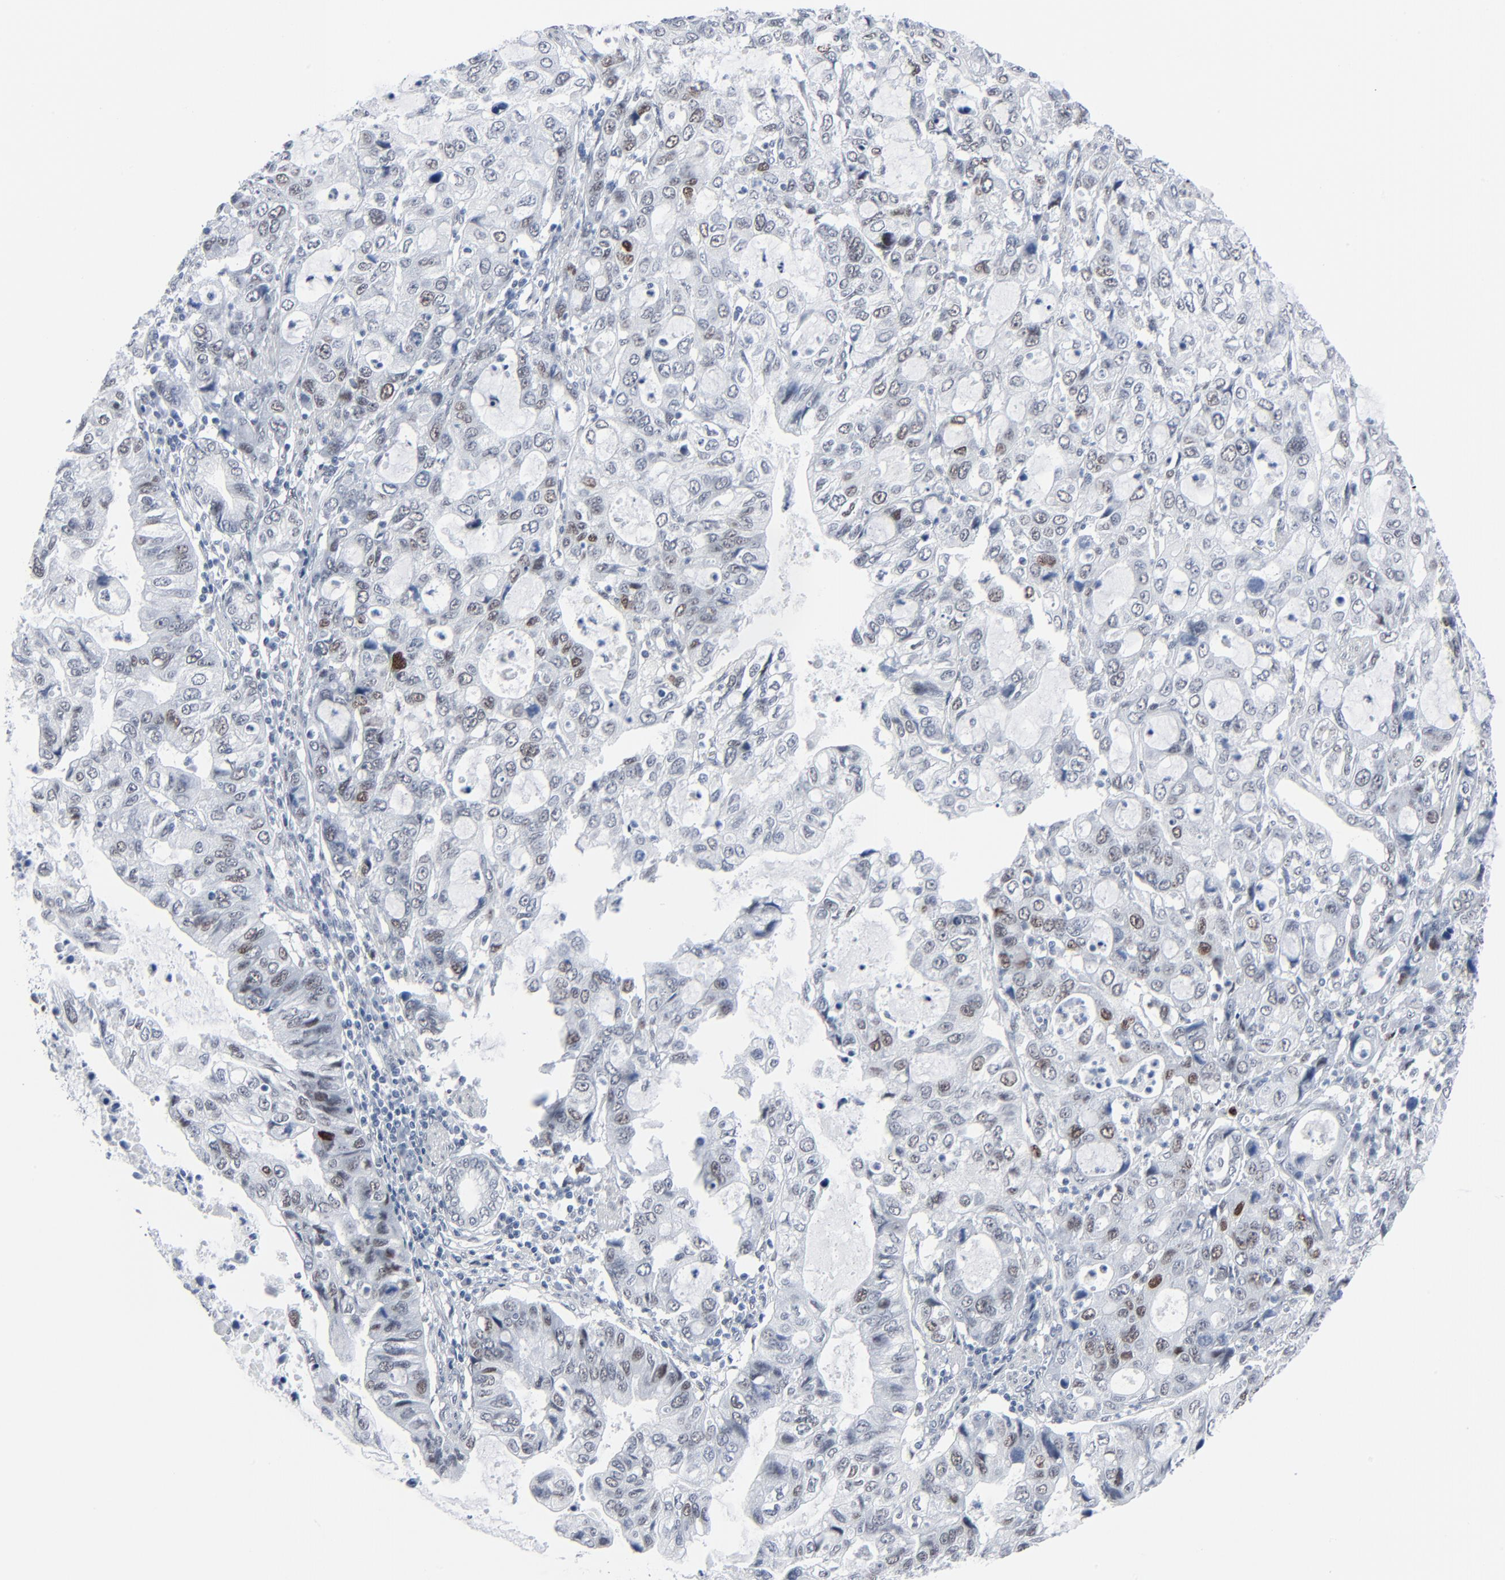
{"staining": {"intensity": "weak", "quantity": "25%-75%", "location": "nuclear"}, "tissue": "stomach cancer", "cell_type": "Tumor cells", "image_type": "cancer", "snomed": [{"axis": "morphology", "description": "Adenocarcinoma, NOS"}, {"axis": "topography", "description": "Stomach, upper"}], "caption": "Immunohistochemistry staining of stomach cancer, which exhibits low levels of weak nuclear positivity in about 25%-75% of tumor cells indicating weak nuclear protein staining. The staining was performed using DAB (brown) for protein detection and nuclei were counterstained in hematoxylin (blue).", "gene": "SIRT1", "patient": {"sex": "female", "age": 52}}